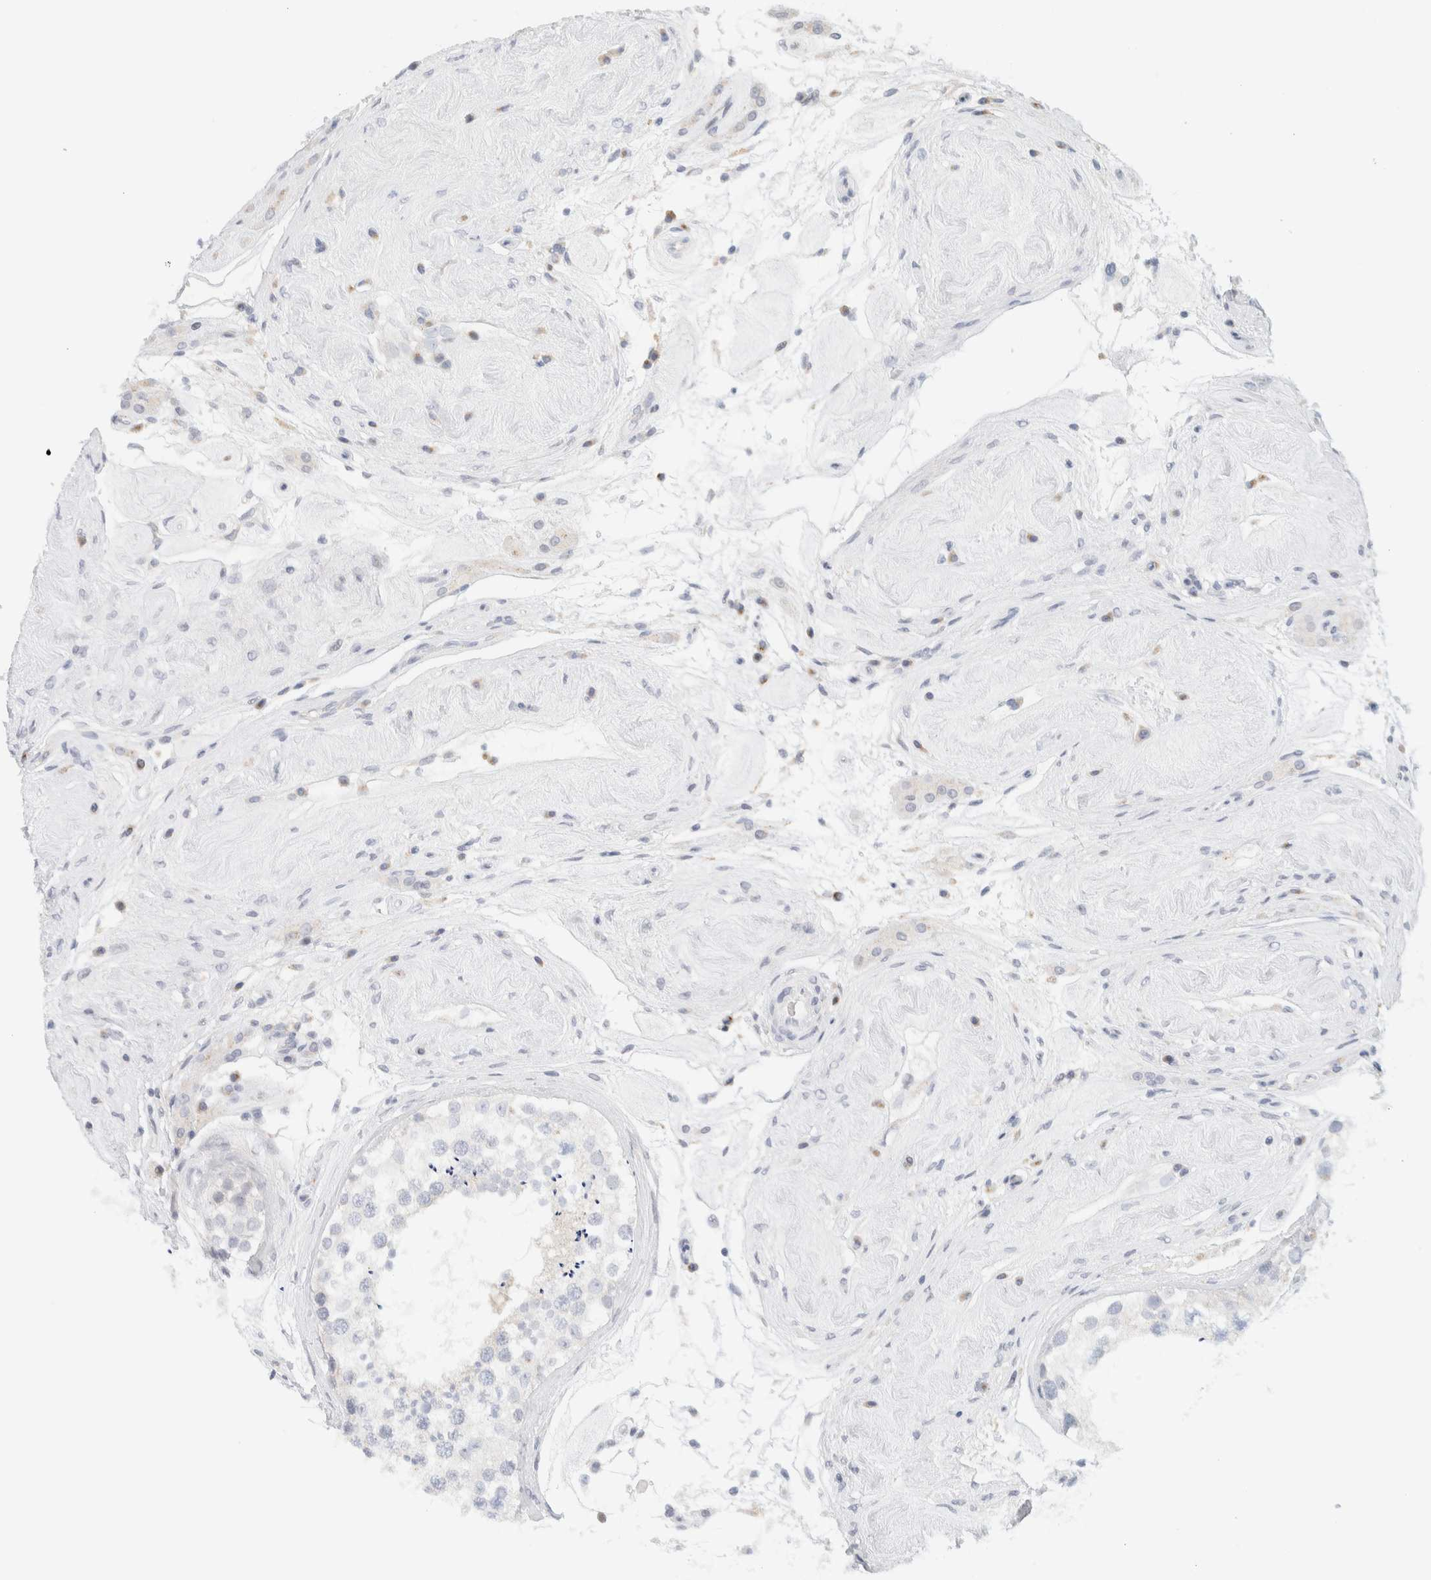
{"staining": {"intensity": "negative", "quantity": "none", "location": "none"}, "tissue": "testis", "cell_type": "Cells in seminiferous ducts", "image_type": "normal", "snomed": [{"axis": "morphology", "description": "Normal tissue, NOS"}, {"axis": "topography", "description": "Testis"}], "caption": "A high-resolution micrograph shows immunohistochemistry (IHC) staining of unremarkable testis, which shows no significant staining in cells in seminiferous ducts.", "gene": "SPNS3", "patient": {"sex": "male", "age": 46}}